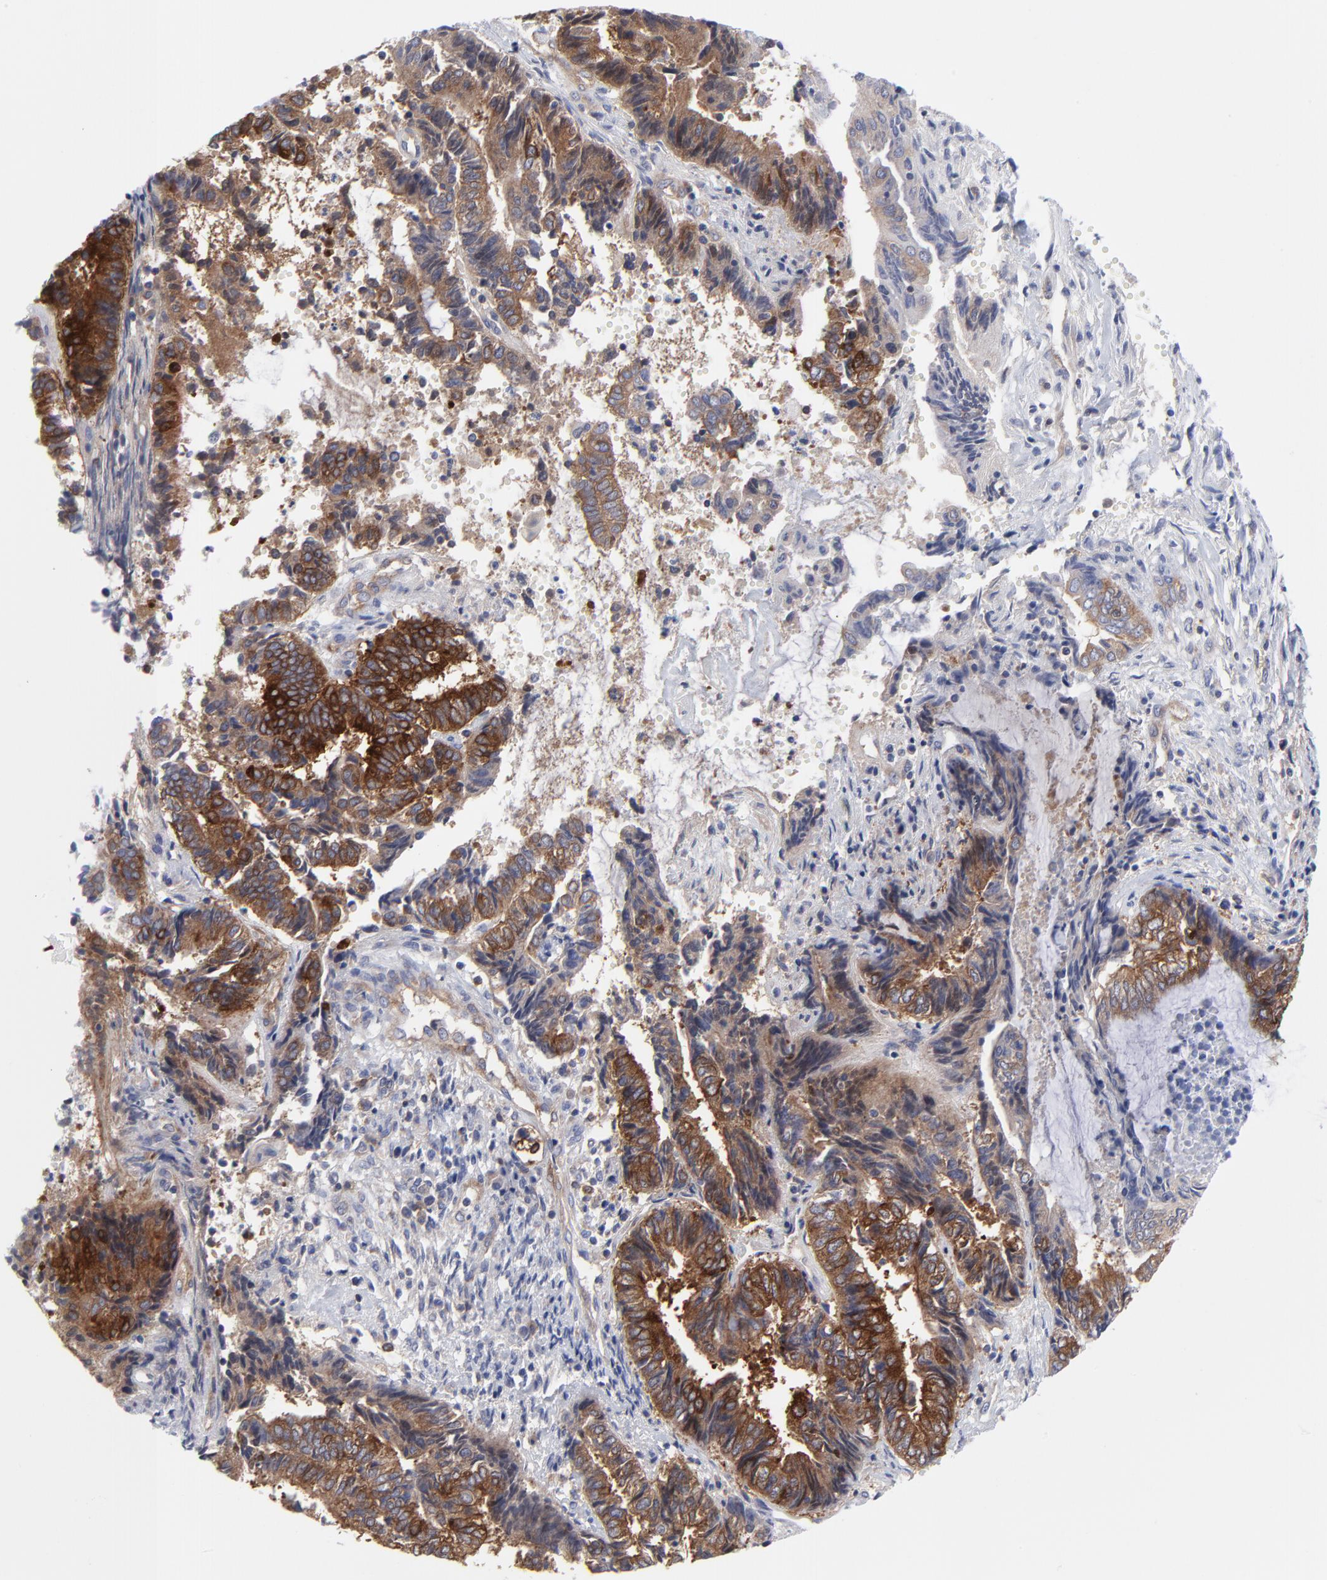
{"staining": {"intensity": "strong", "quantity": ">75%", "location": "cytoplasmic/membranous"}, "tissue": "endometrial cancer", "cell_type": "Tumor cells", "image_type": "cancer", "snomed": [{"axis": "morphology", "description": "Adenocarcinoma, NOS"}, {"axis": "topography", "description": "Uterus"}, {"axis": "topography", "description": "Endometrium"}], "caption": "The photomicrograph displays staining of endometrial cancer (adenocarcinoma), revealing strong cytoplasmic/membranous protein expression (brown color) within tumor cells.", "gene": "NFKBIA", "patient": {"sex": "female", "age": 70}}